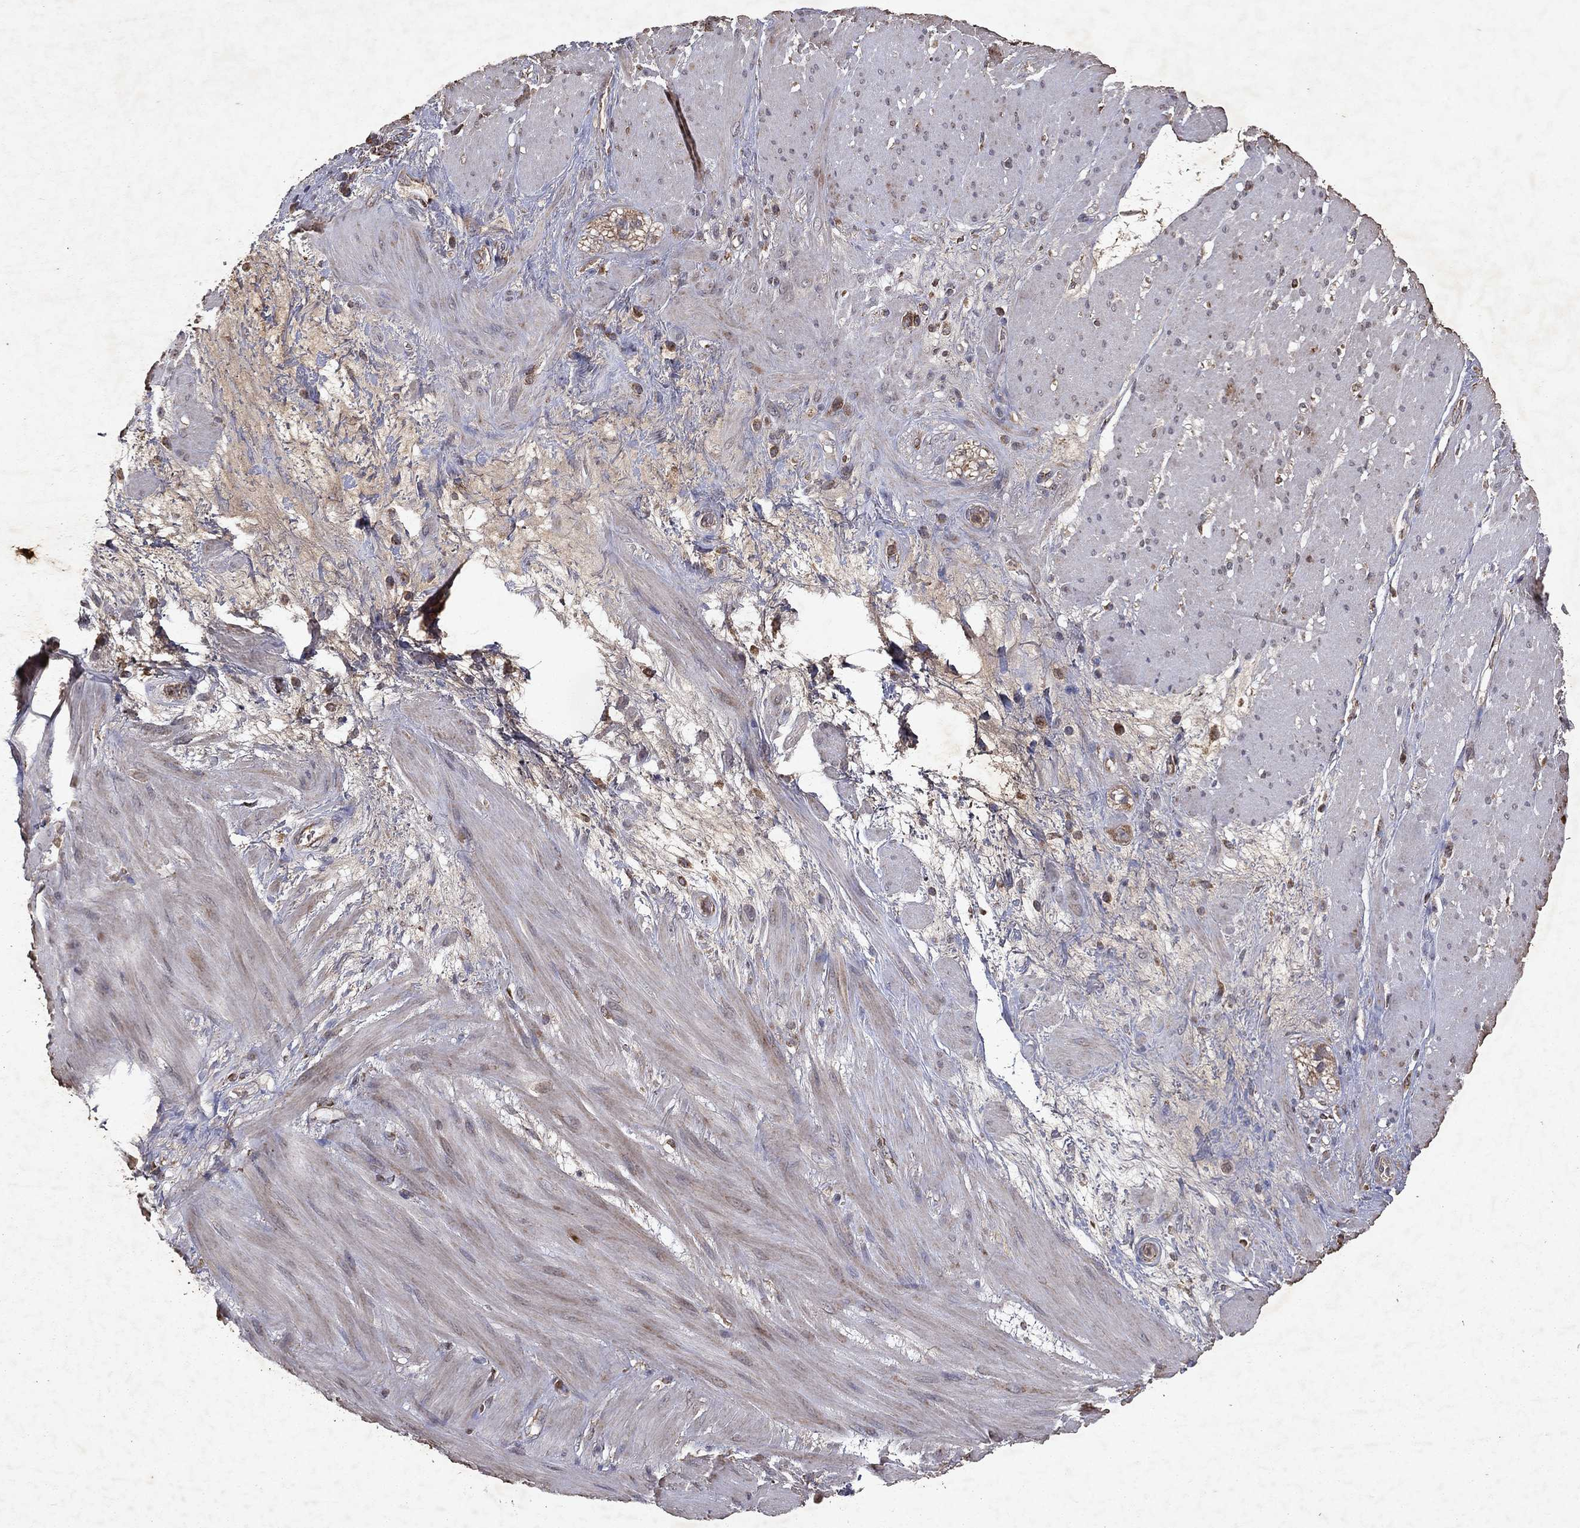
{"staining": {"intensity": "negative", "quantity": "none", "location": "none"}, "tissue": "smooth muscle", "cell_type": "Smooth muscle cells", "image_type": "normal", "snomed": [{"axis": "morphology", "description": "Normal tissue, NOS"}, {"axis": "topography", "description": "Soft tissue"}, {"axis": "topography", "description": "Smooth muscle"}], "caption": "IHC of normal smooth muscle shows no positivity in smooth muscle cells. Nuclei are stained in blue.", "gene": "PYROXD2", "patient": {"sex": "male", "age": 72}}